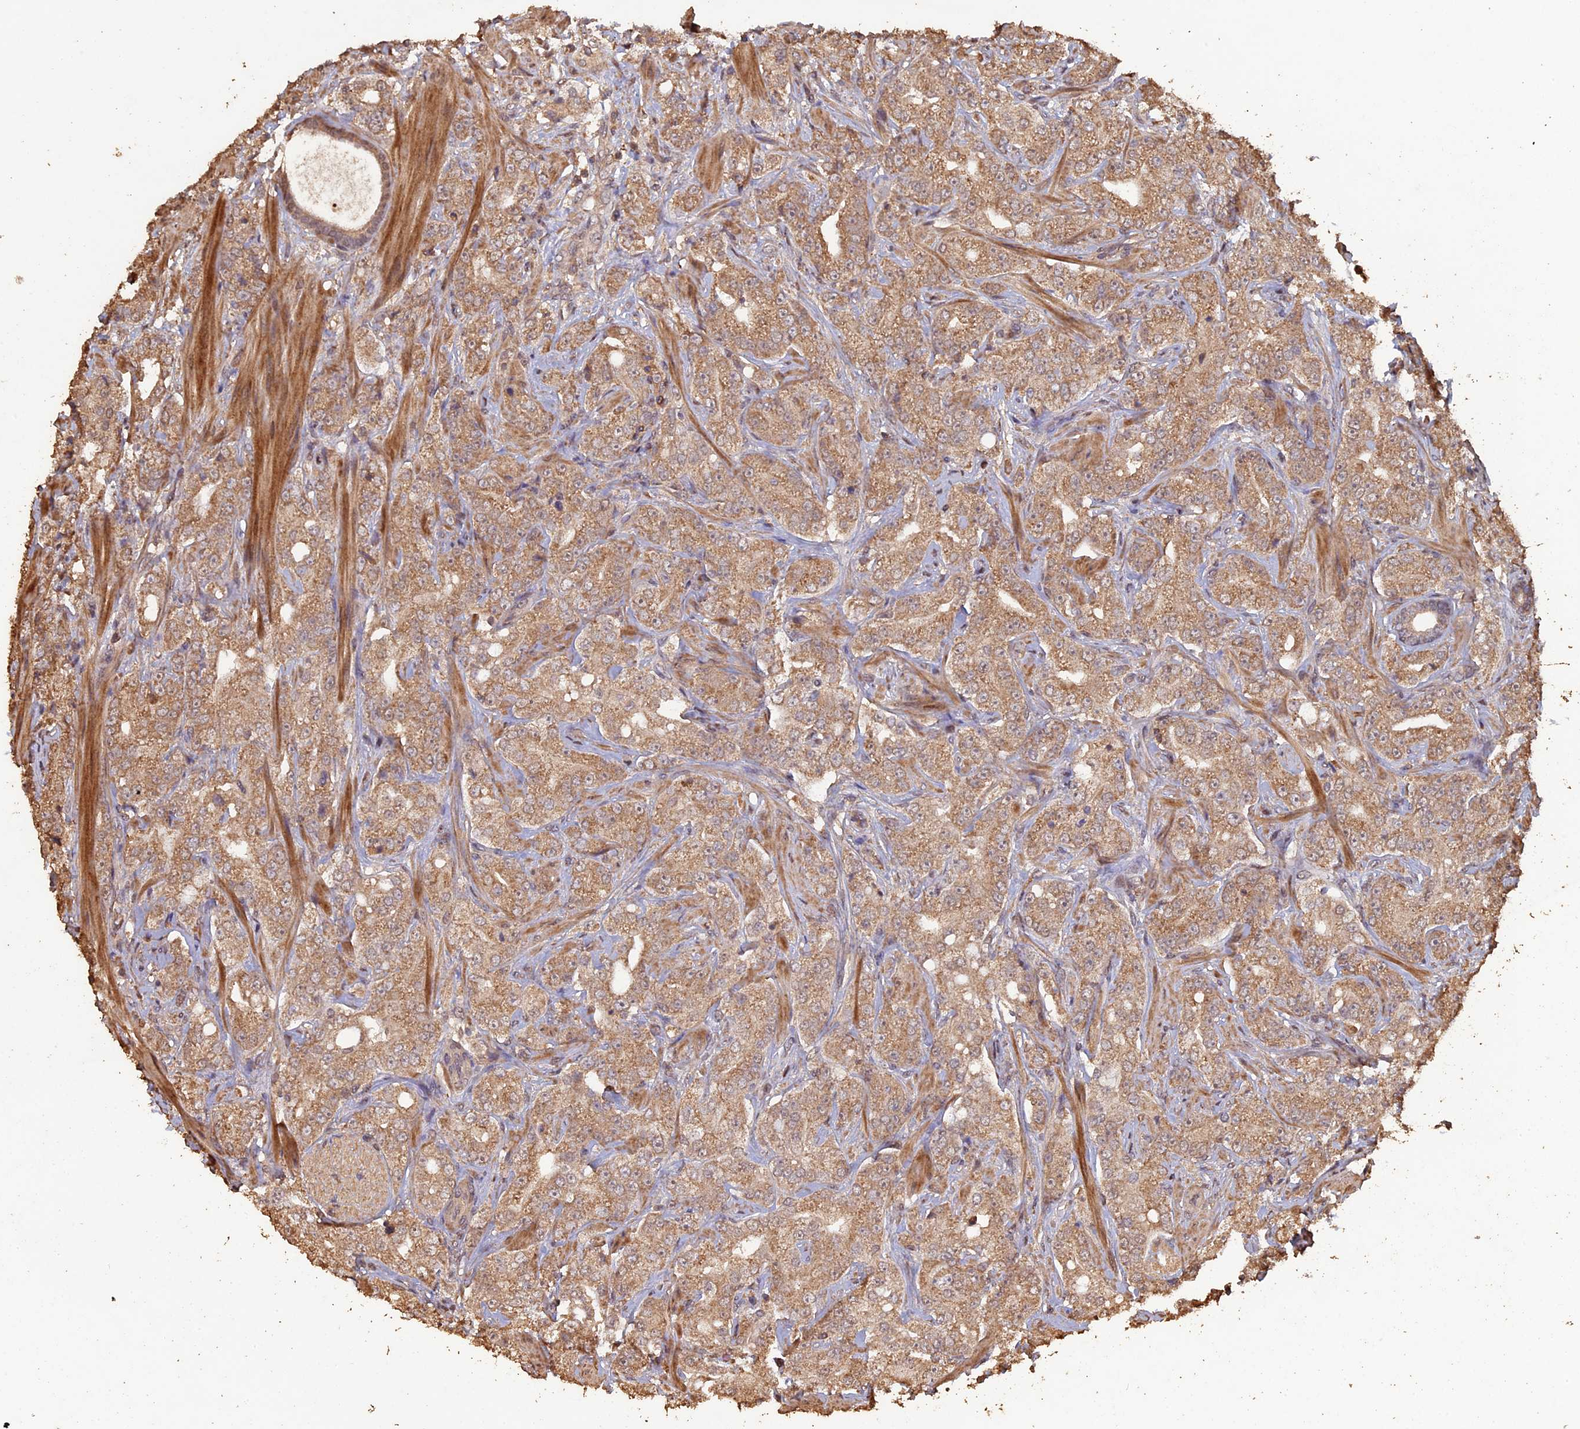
{"staining": {"intensity": "moderate", "quantity": ">75%", "location": "cytoplasmic/membranous"}, "tissue": "prostate cancer", "cell_type": "Tumor cells", "image_type": "cancer", "snomed": [{"axis": "morphology", "description": "Adenocarcinoma, Low grade"}, {"axis": "topography", "description": "Prostate"}], "caption": "Moderate cytoplasmic/membranous protein expression is appreciated in approximately >75% of tumor cells in prostate cancer.", "gene": "HUNK", "patient": {"sex": "male", "age": 67}}